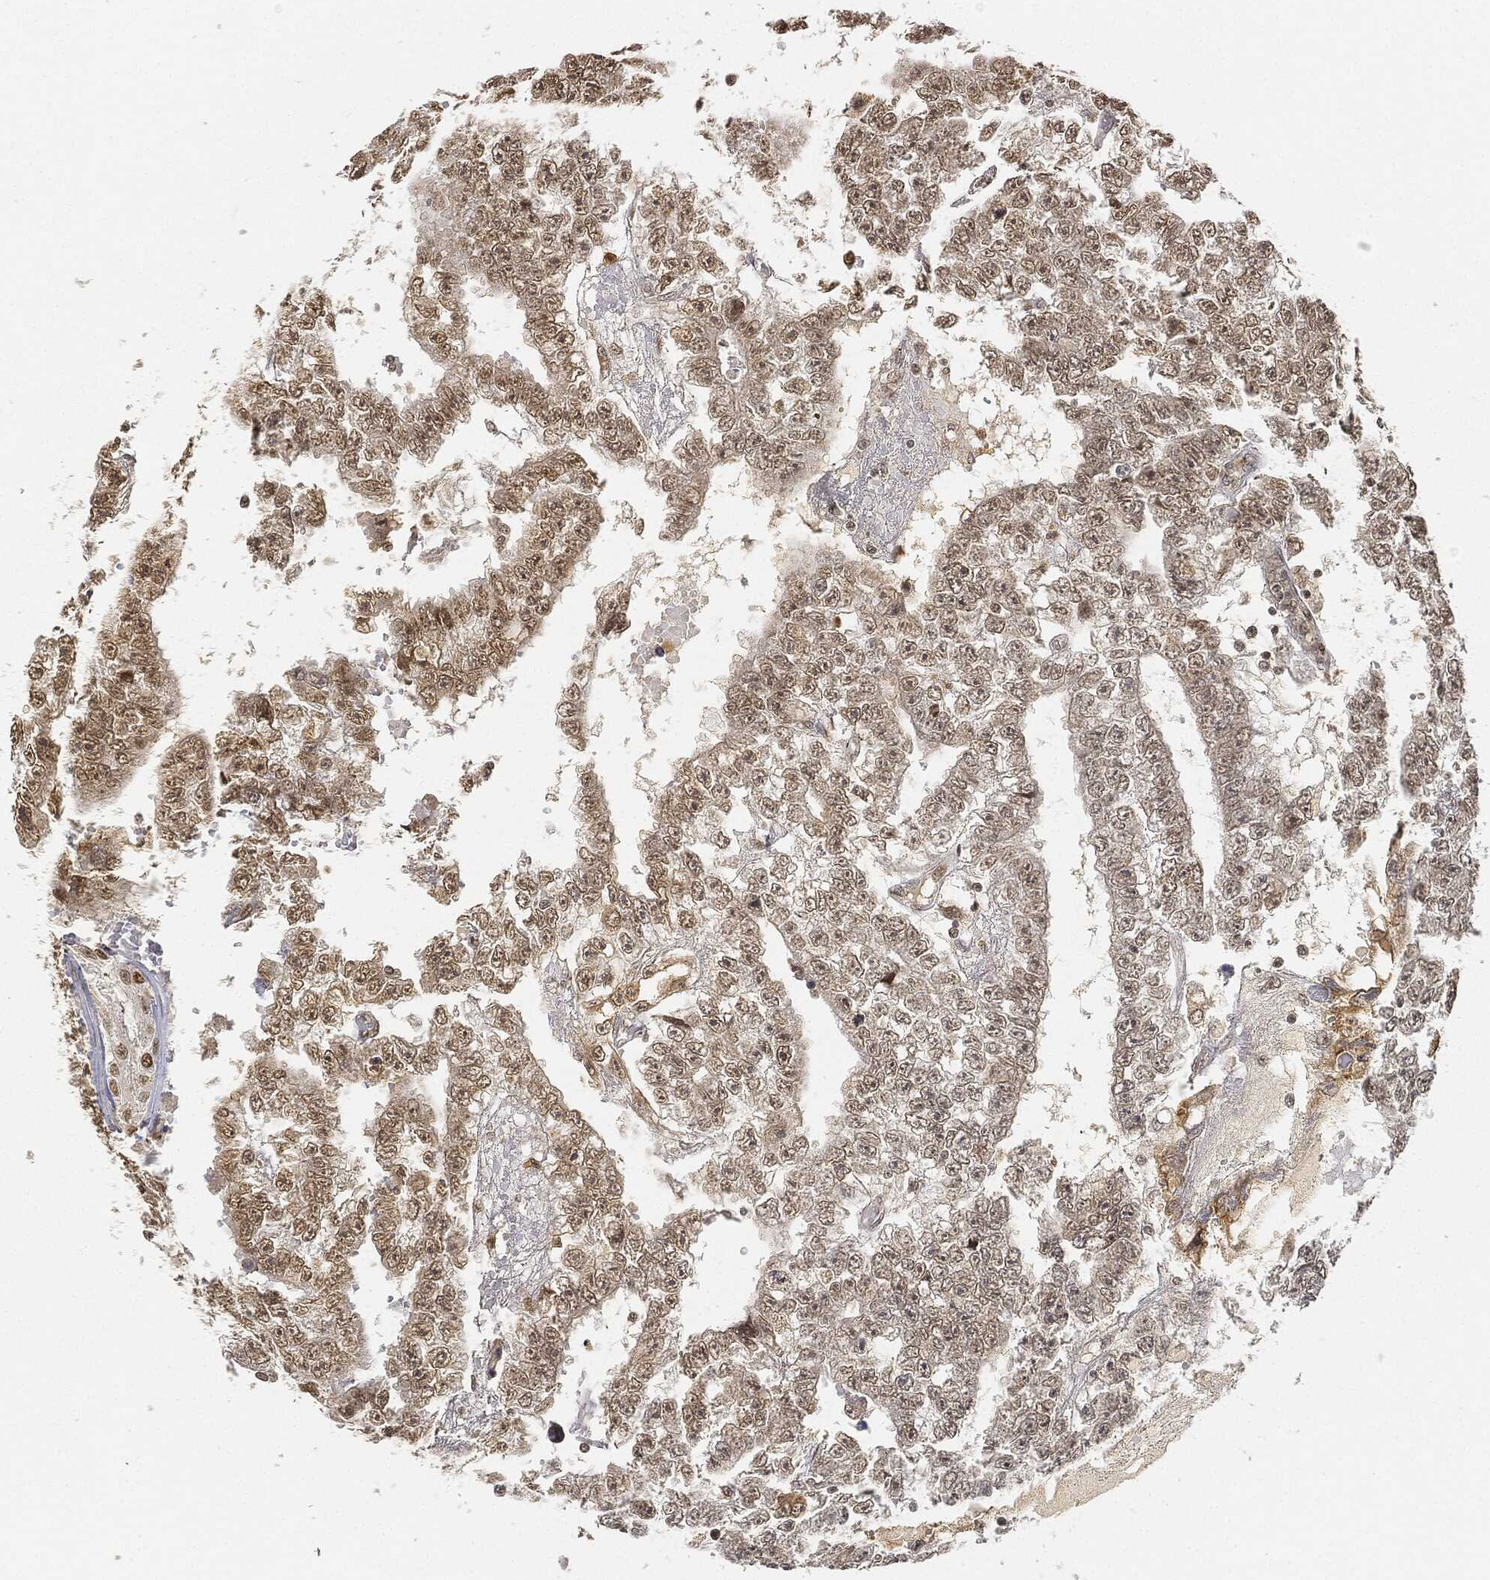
{"staining": {"intensity": "weak", "quantity": "25%-75%", "location": "cytoplasmic/membranous,nuclear"}, "tissue": "testis cancer", "cell_type": "Tumor cells", "image_type": "cancer", "snomed": [{"axis": "morphology", "description": "Carcinoma, Embryonal, NOS"}, {"axis": "topography", "description": "Testis"}], "caption": "This is a histology image of immunohistochemistry staining of testis cancer (embryonal carcinoma), which shows weak expression in the cytoplasmic/membranous and nuclear of tumor cells.", "gene": "CIB1", "patient": {"sex": "male", "age": 25}}